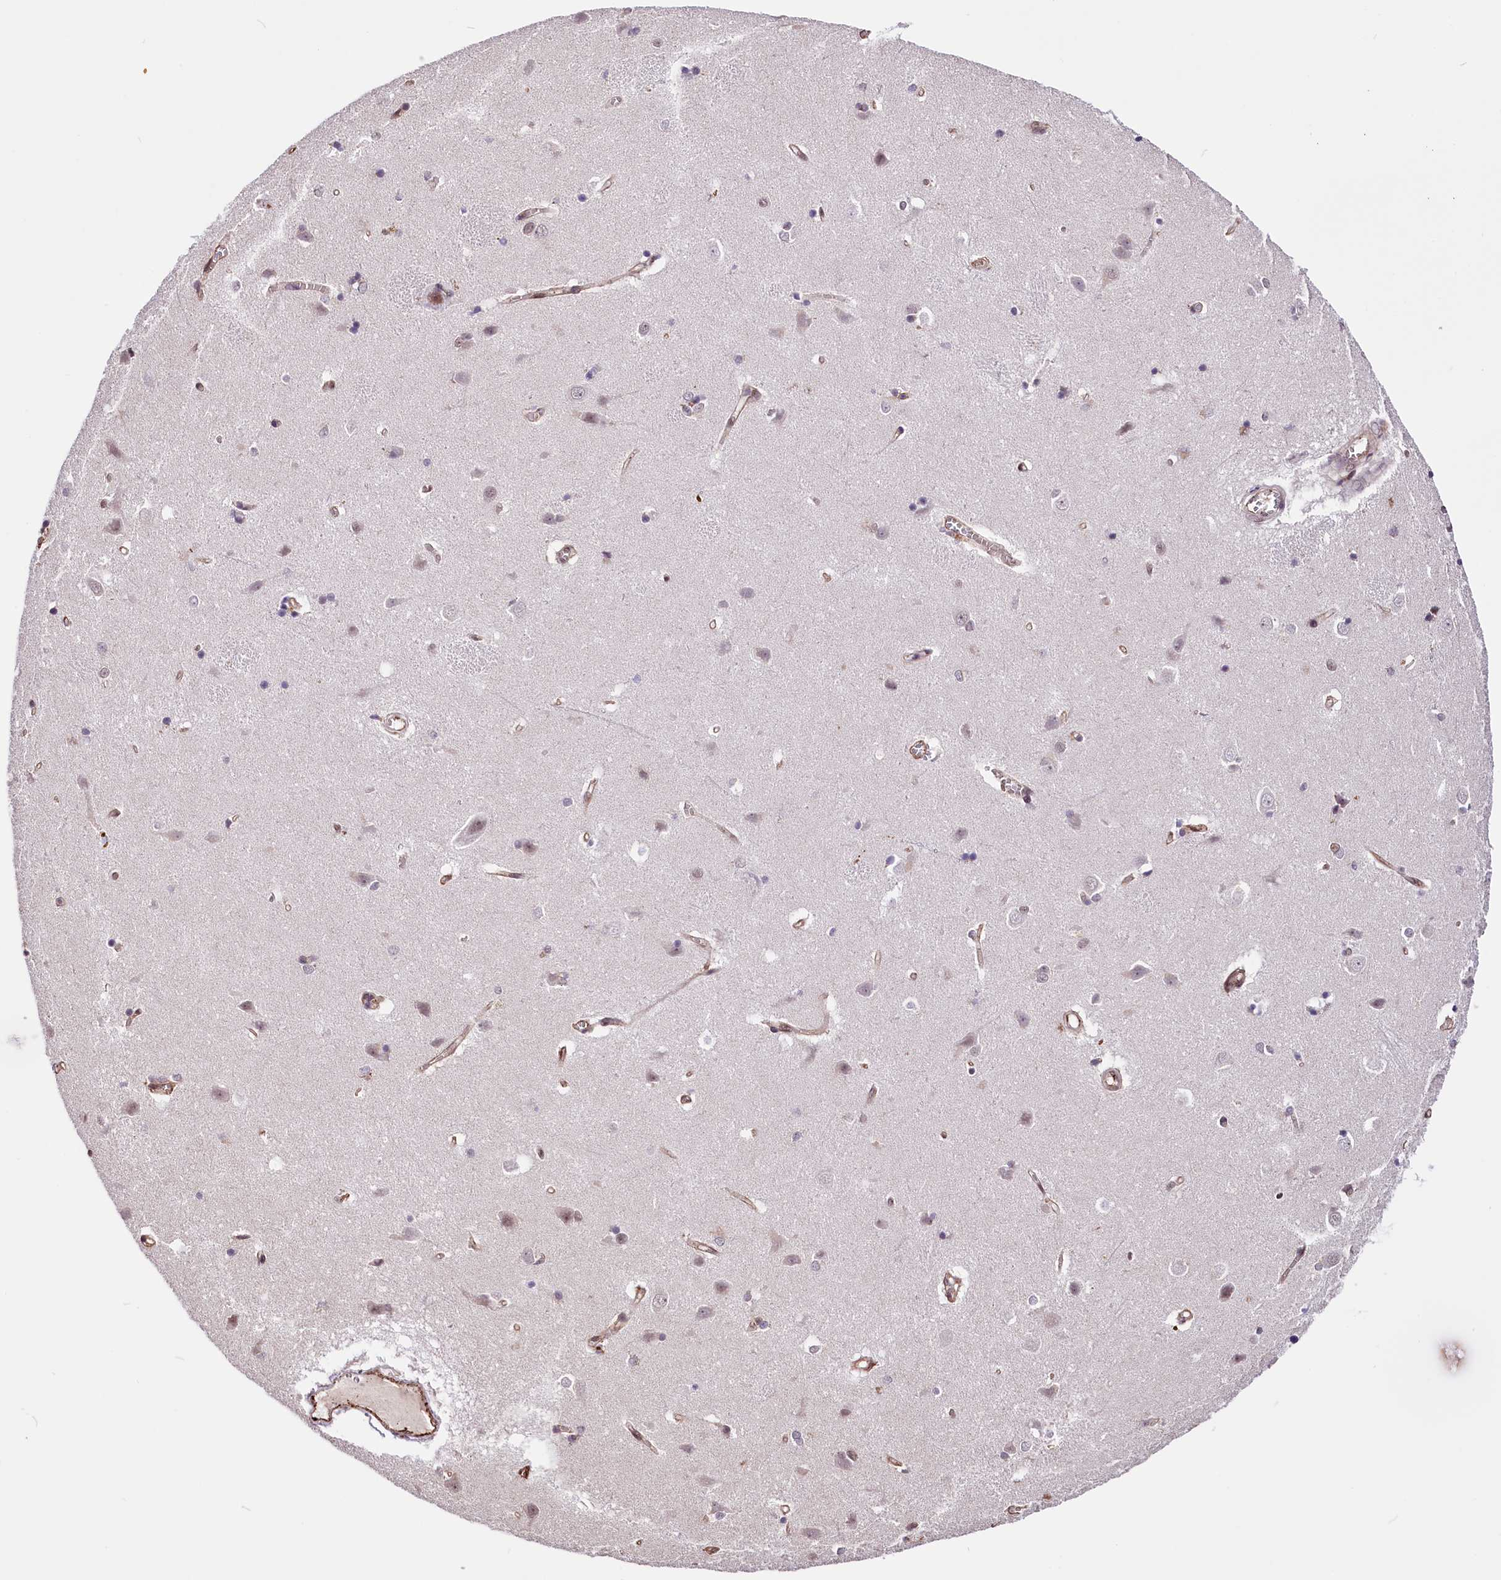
{"staining": {"intensity": "negative", "quantity": "none", "location": "none"}, "tissue": "caudate", "cell_type": "Glial cells", "image_type": "normal", "snomed": [{"axis": "morphology", "description": "Normal tissue, NOS"}, {"axis": "topography", "description": "Lateral ventricle wall"}], "caption": "Immunohistochemistry (IHC) histopathology image of benign caudate: human caudate stained with DAB (3,3'-diaminobenzidine) exhibits no significant protein expression in glial cells. (DAB (3,3'-diaminobenzidine) IHC, high magnification).", "gene": "MRPL54", "patient": {"sex": "male", "age": 37}}